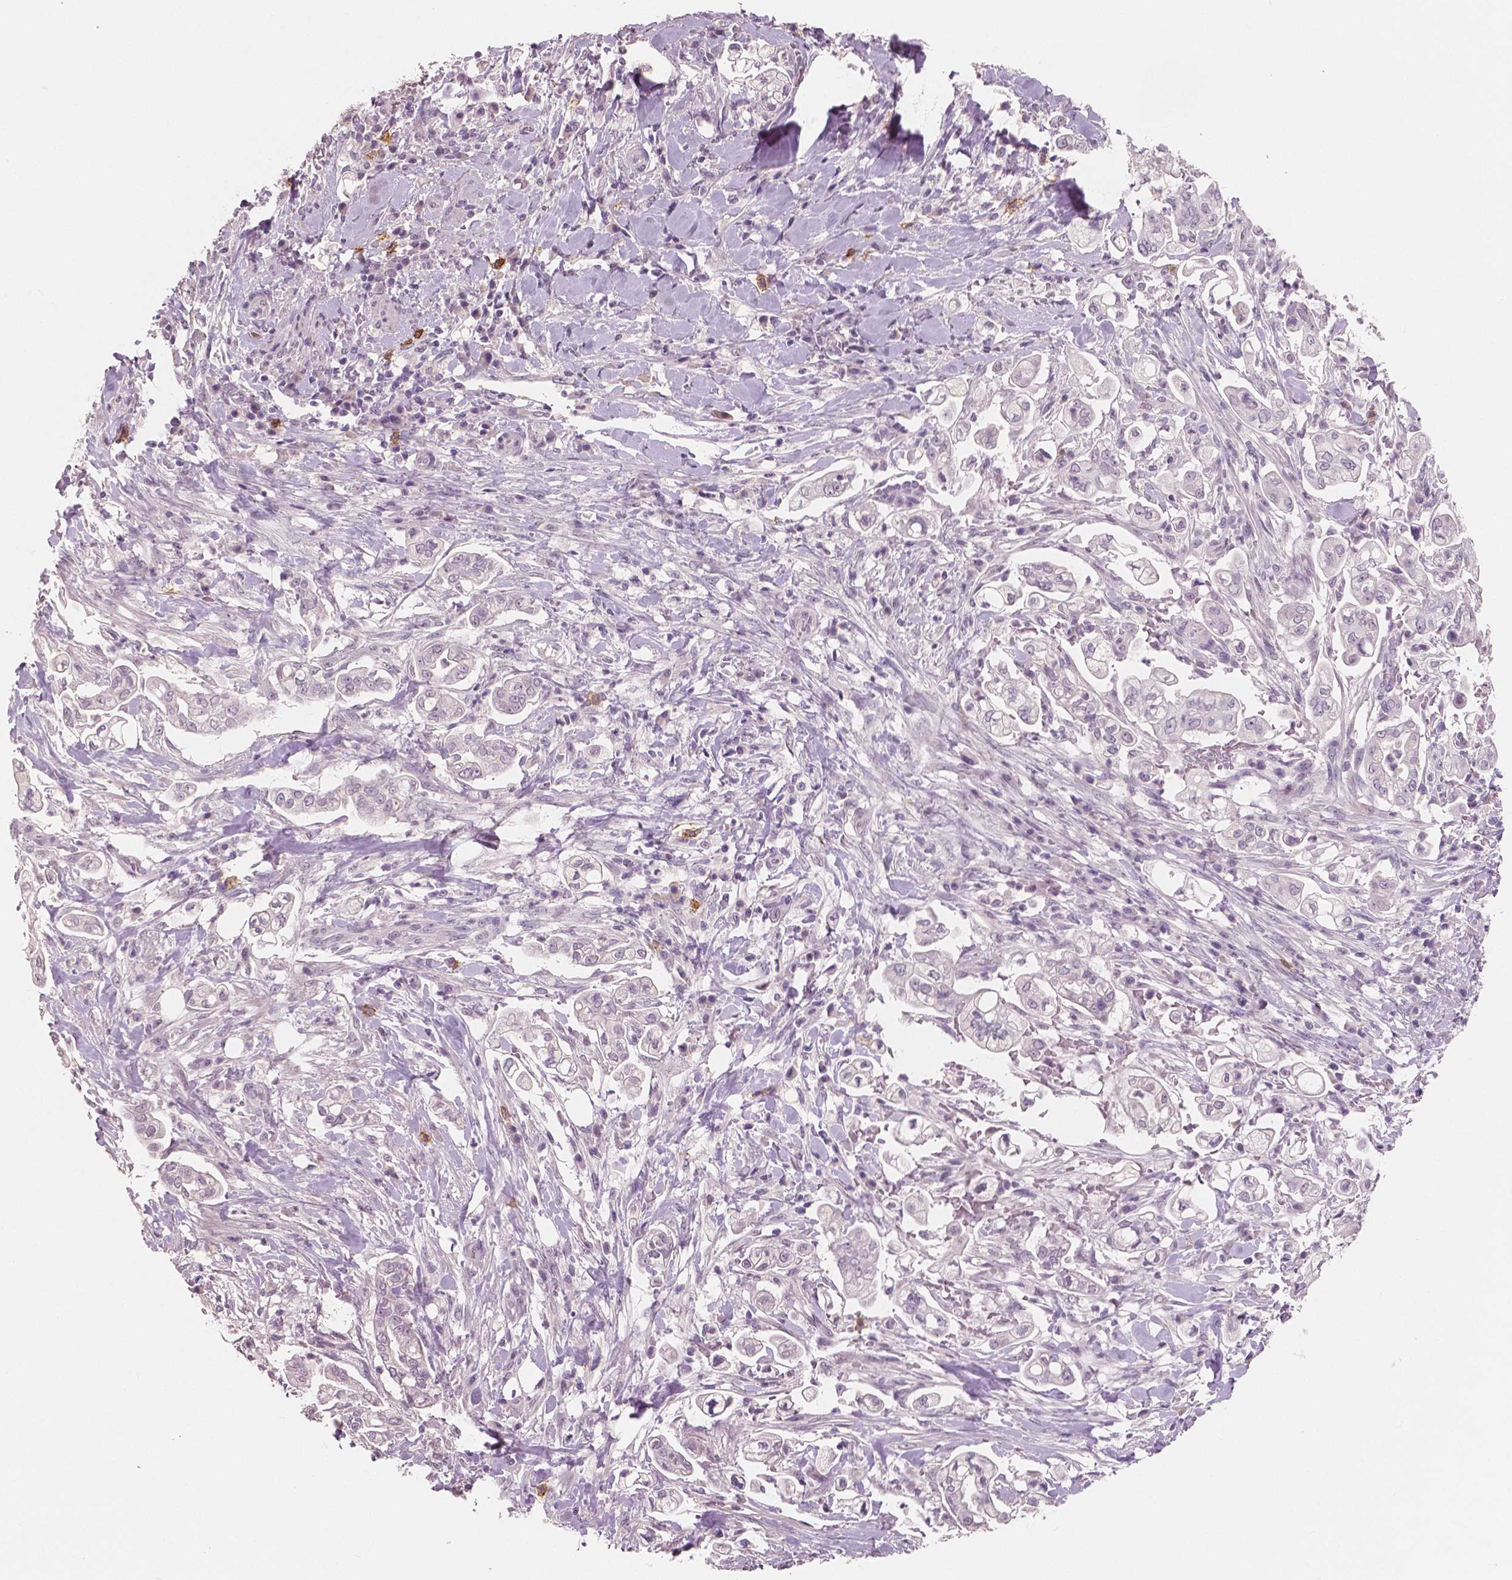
{"staining": {"intensity": "negative", "quantity": "none", "location": "none"}, "tissue": "pancreatic cancer", "cell_type": "Tumor cells", "image_type": "cancer", "snomed": [{"axis": "morphology", "description": "Adenocarcinoma, NOS"}, {"axis": "topography", "description": "Pancreas"}], "caption": "Immunohistochemical staining of human pancreatic adenocarcinoma shows no significant positivity in tumor cells.", "gene": "KIT", "patient": {"sex": "female", "age": 69}}